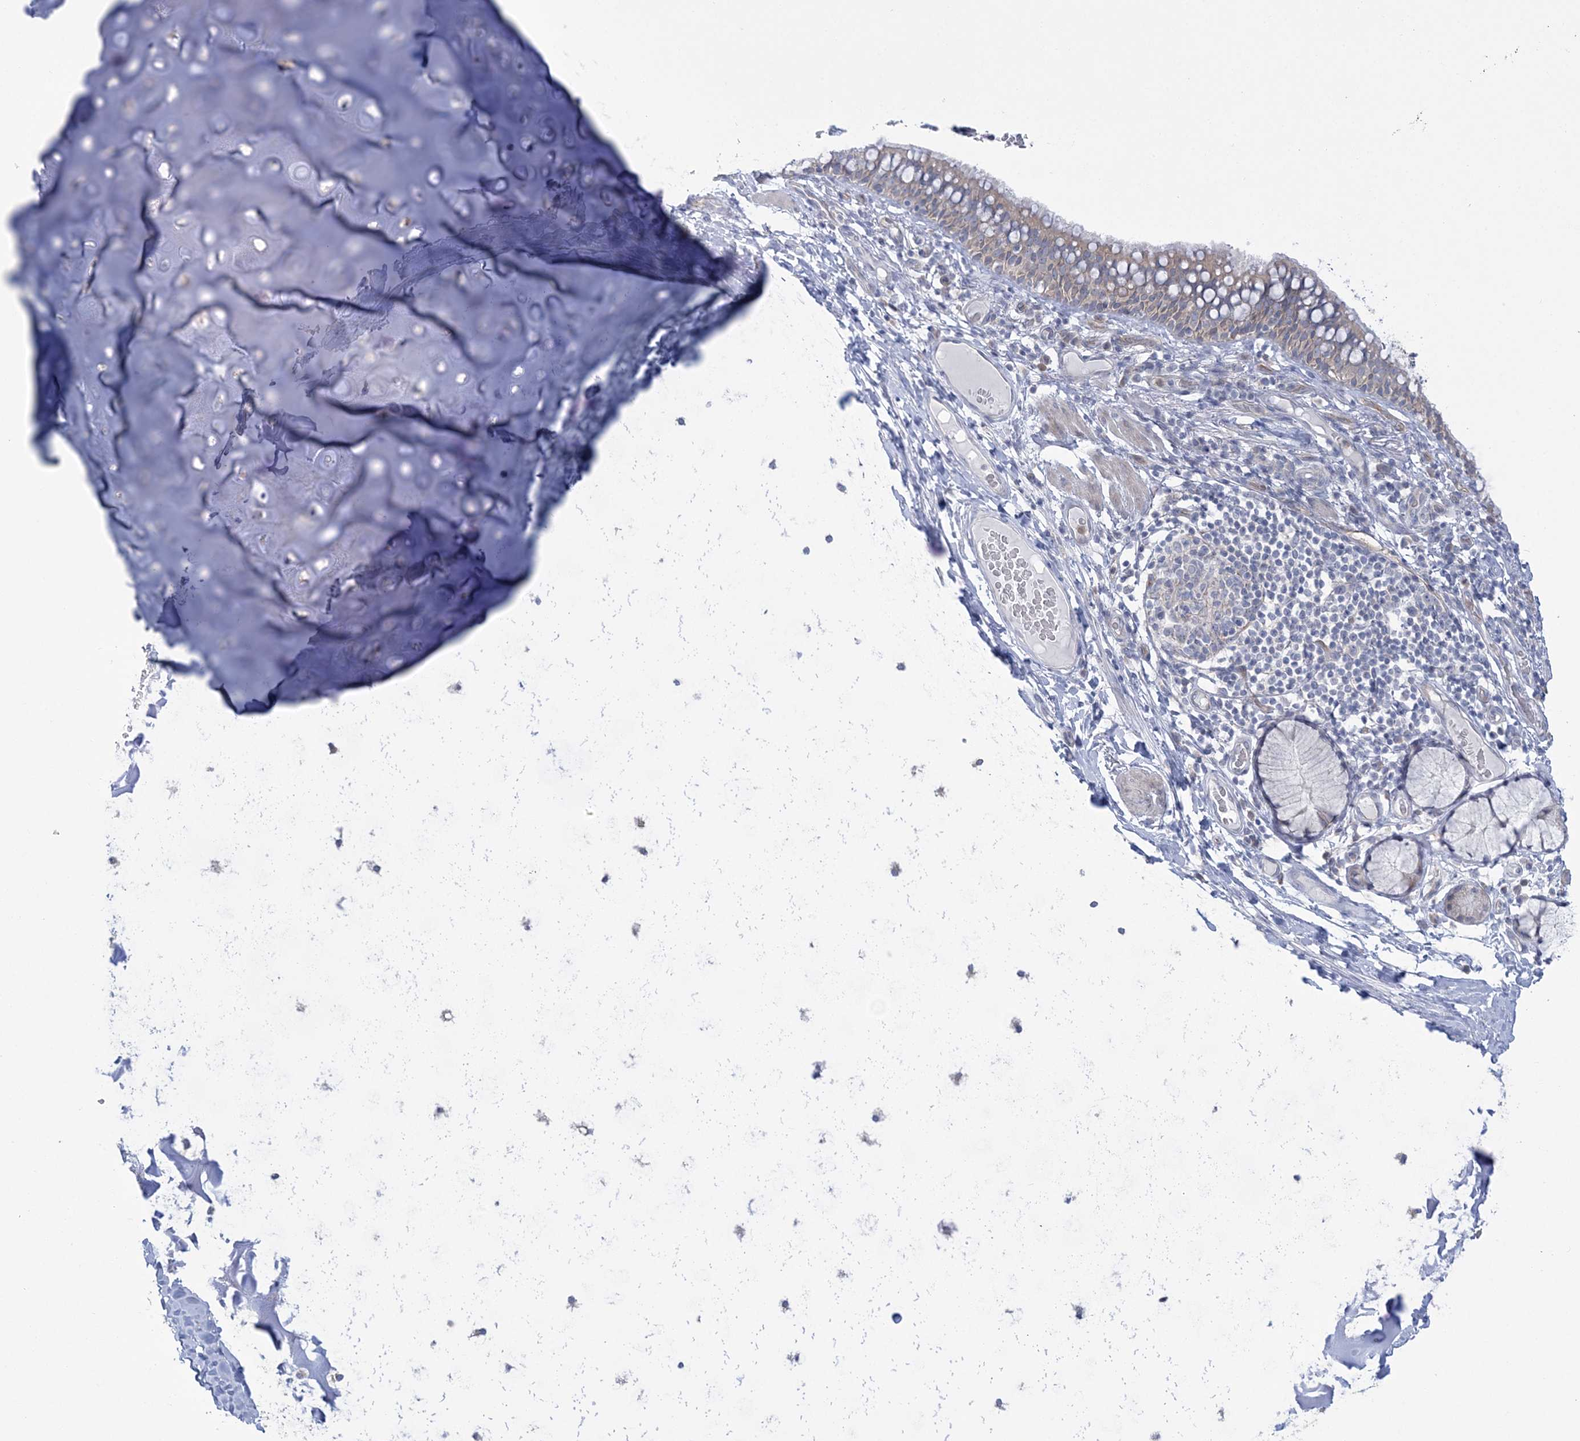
{"staining": {"intensity": "weak", "quantity": "25%-75%", "location": "cytoplasmic/membranous"}, "tissue": "bronchus", "cell_type": "Respiratory epithelial cells", "image_type": "normal", "snomed": [{"axis": "morphology", "description": "Normal tissue, NOS"}, {"axis": "topography", "description": "Cartilage tissue"}, {"axis": "topography", "description": "Bronchus"}], "caption": "Immunohistochemistry (IHC) photomicrograph of unremarkable bronchus: human bronchus stained using IHC shows low levels of weak protein expression localized specifically in the cytoplasmic/membranous of respiratory epithelial cells, appearing as a cytoplasmic/membranous brown color.", "gene": "FARSB", "patient": {"sex": "female", "age": 36}}